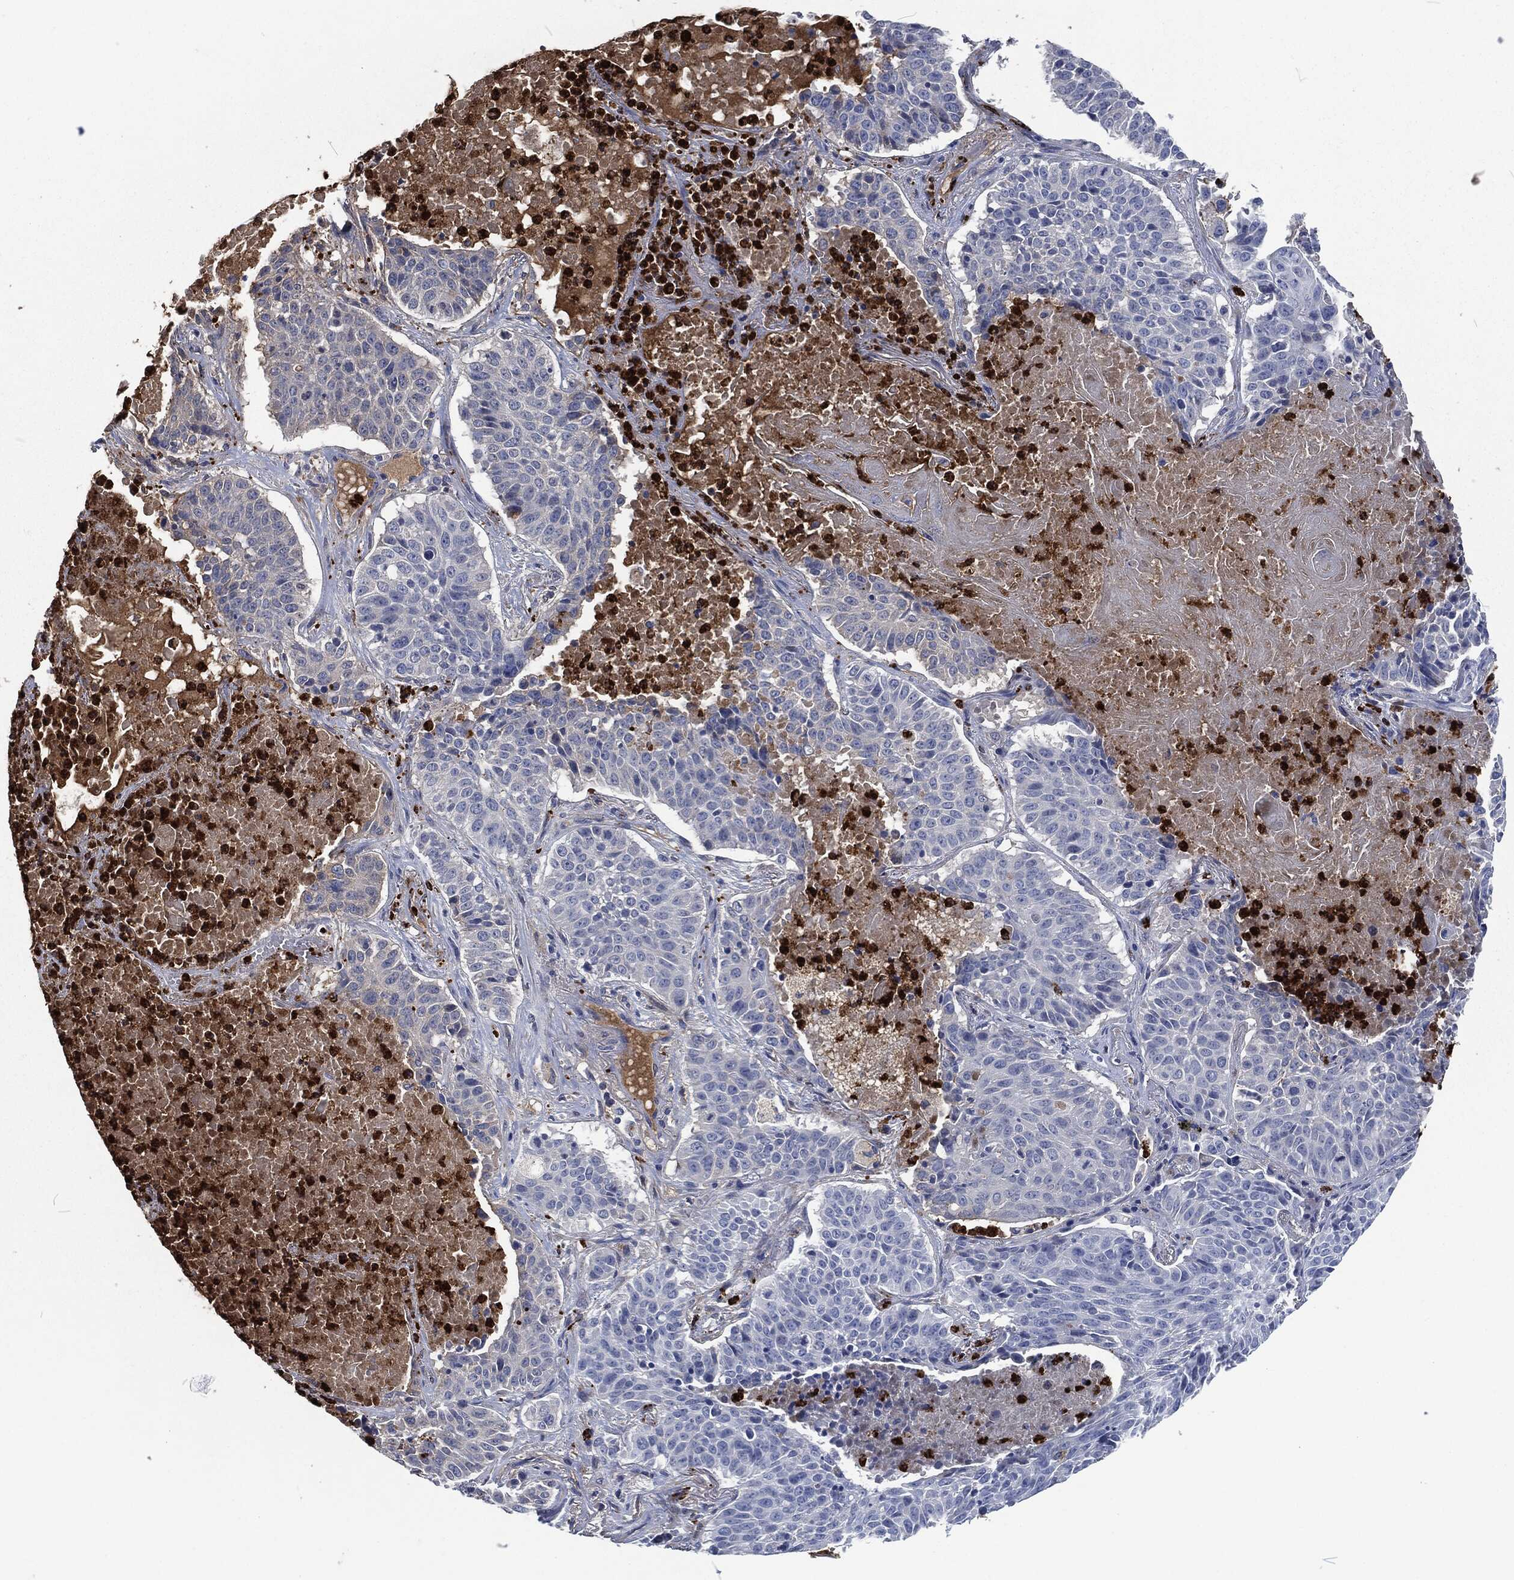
{"staining": {"intensity": "negative", "quantity": "none", "location": "none"}, "tissue": "lung cancer", "cell_type": "Tumor cells", "image_type": "cancer", "snomed": [{"axis": "morphology", "description": "Squamous cell carcinoma, NOS"}, {"axis": "topography", "description": "Lung"}], "caption": "A micrograph of lung cancer (squamous cell carcinoma) stained for a protein exhibits no brown staining in tumor cells.", "gene": "MPO", "patient": {"sex": "male", "age": 64}}